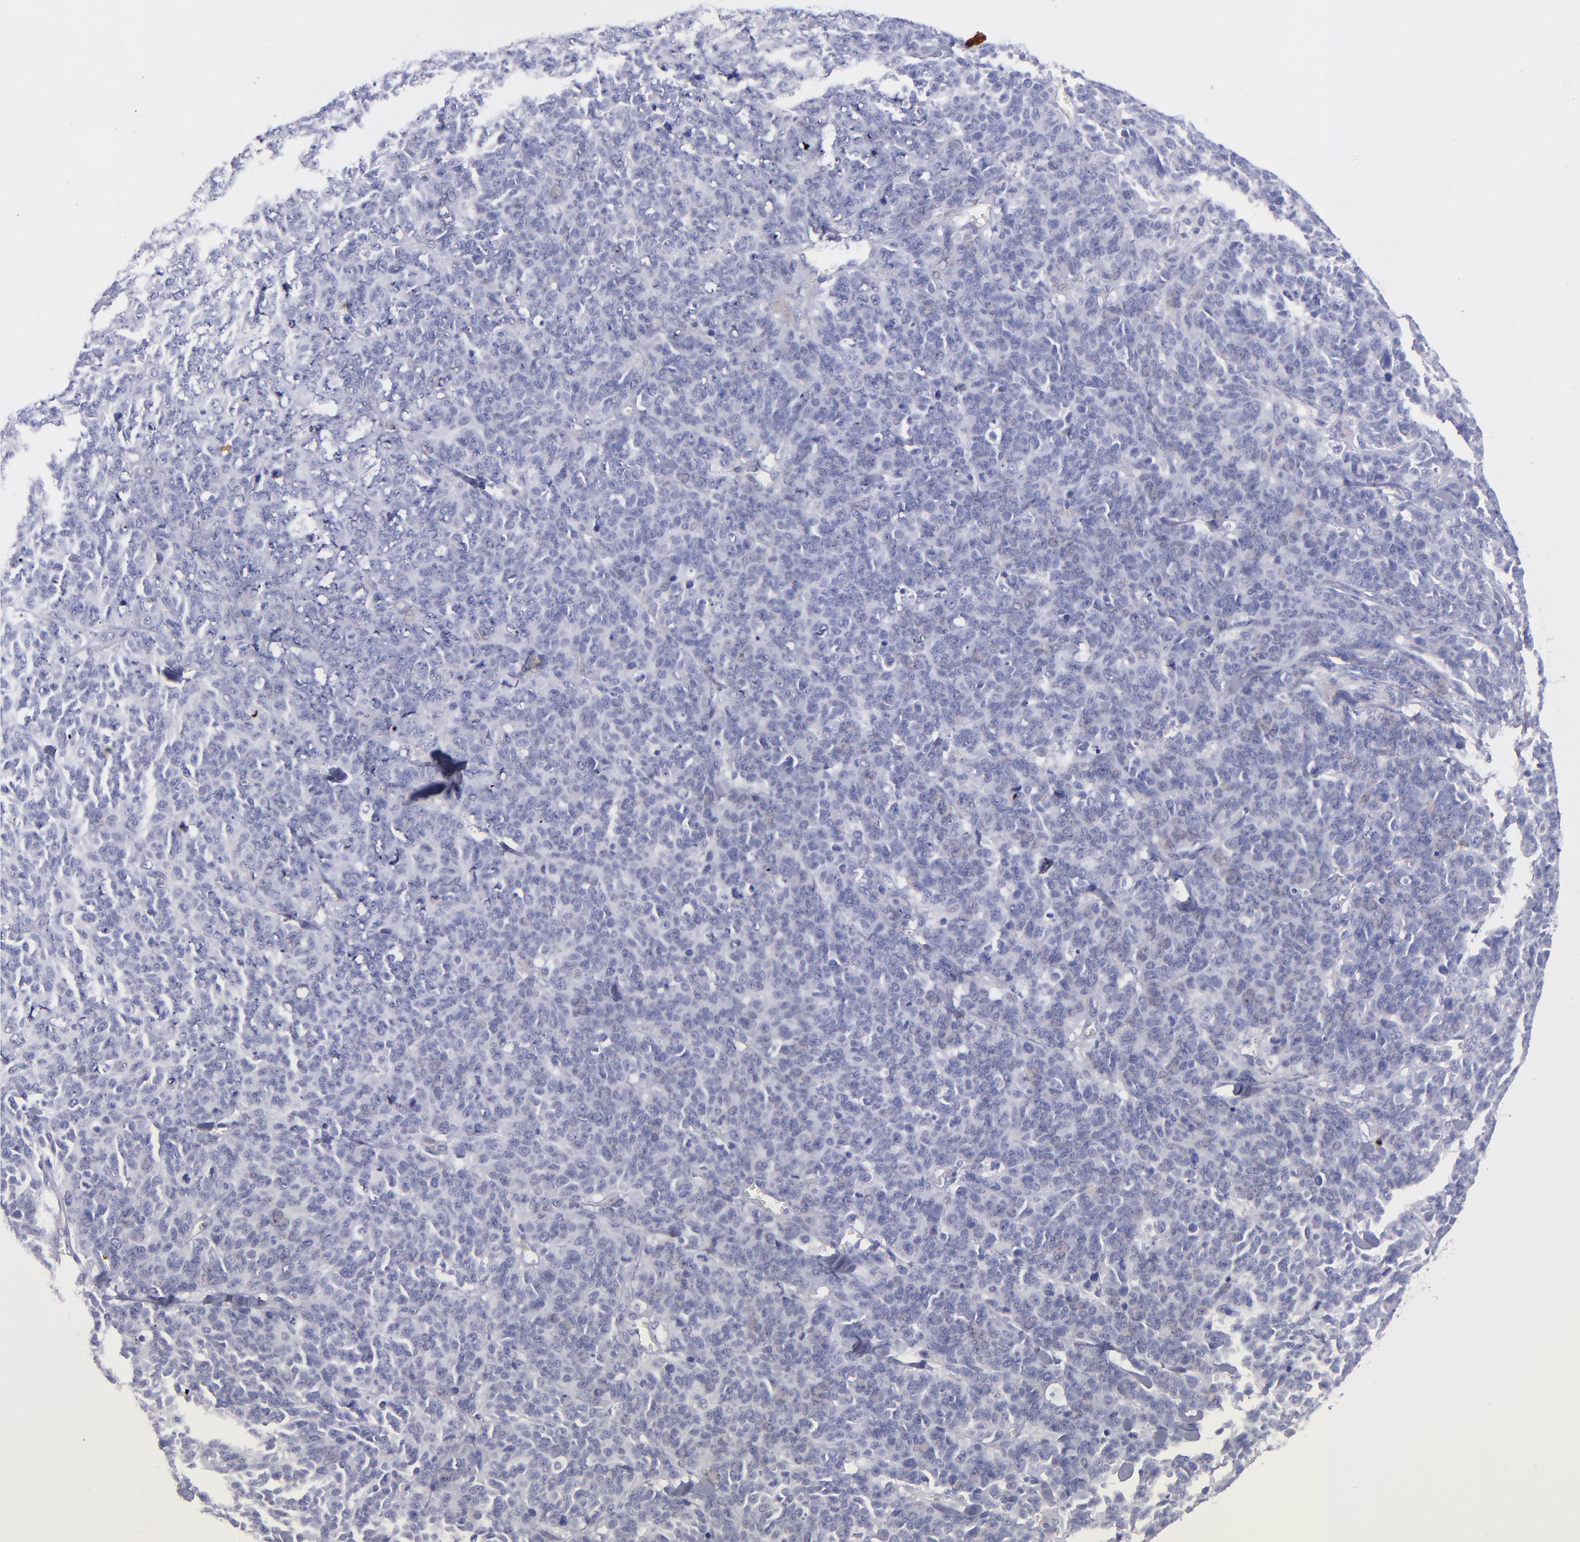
{"staining": {"intensity": "negative", "quantity": "none", "location": "none"}, "tissue": "lung cancer", "cell_type": "Tumor cells", "image_type": "cancer", "snomed": [{"axis": "morphology", "description": "Neoplasm, malignant, NOS"}, {"axis": "topography", "description": "Lung"}], "caption": "Immunohistochemical staining of lung malignant neoplasm displays no significant expression in tumor cells.", "gene": "TG", "patient": {"sex": "female", "age": 58}}